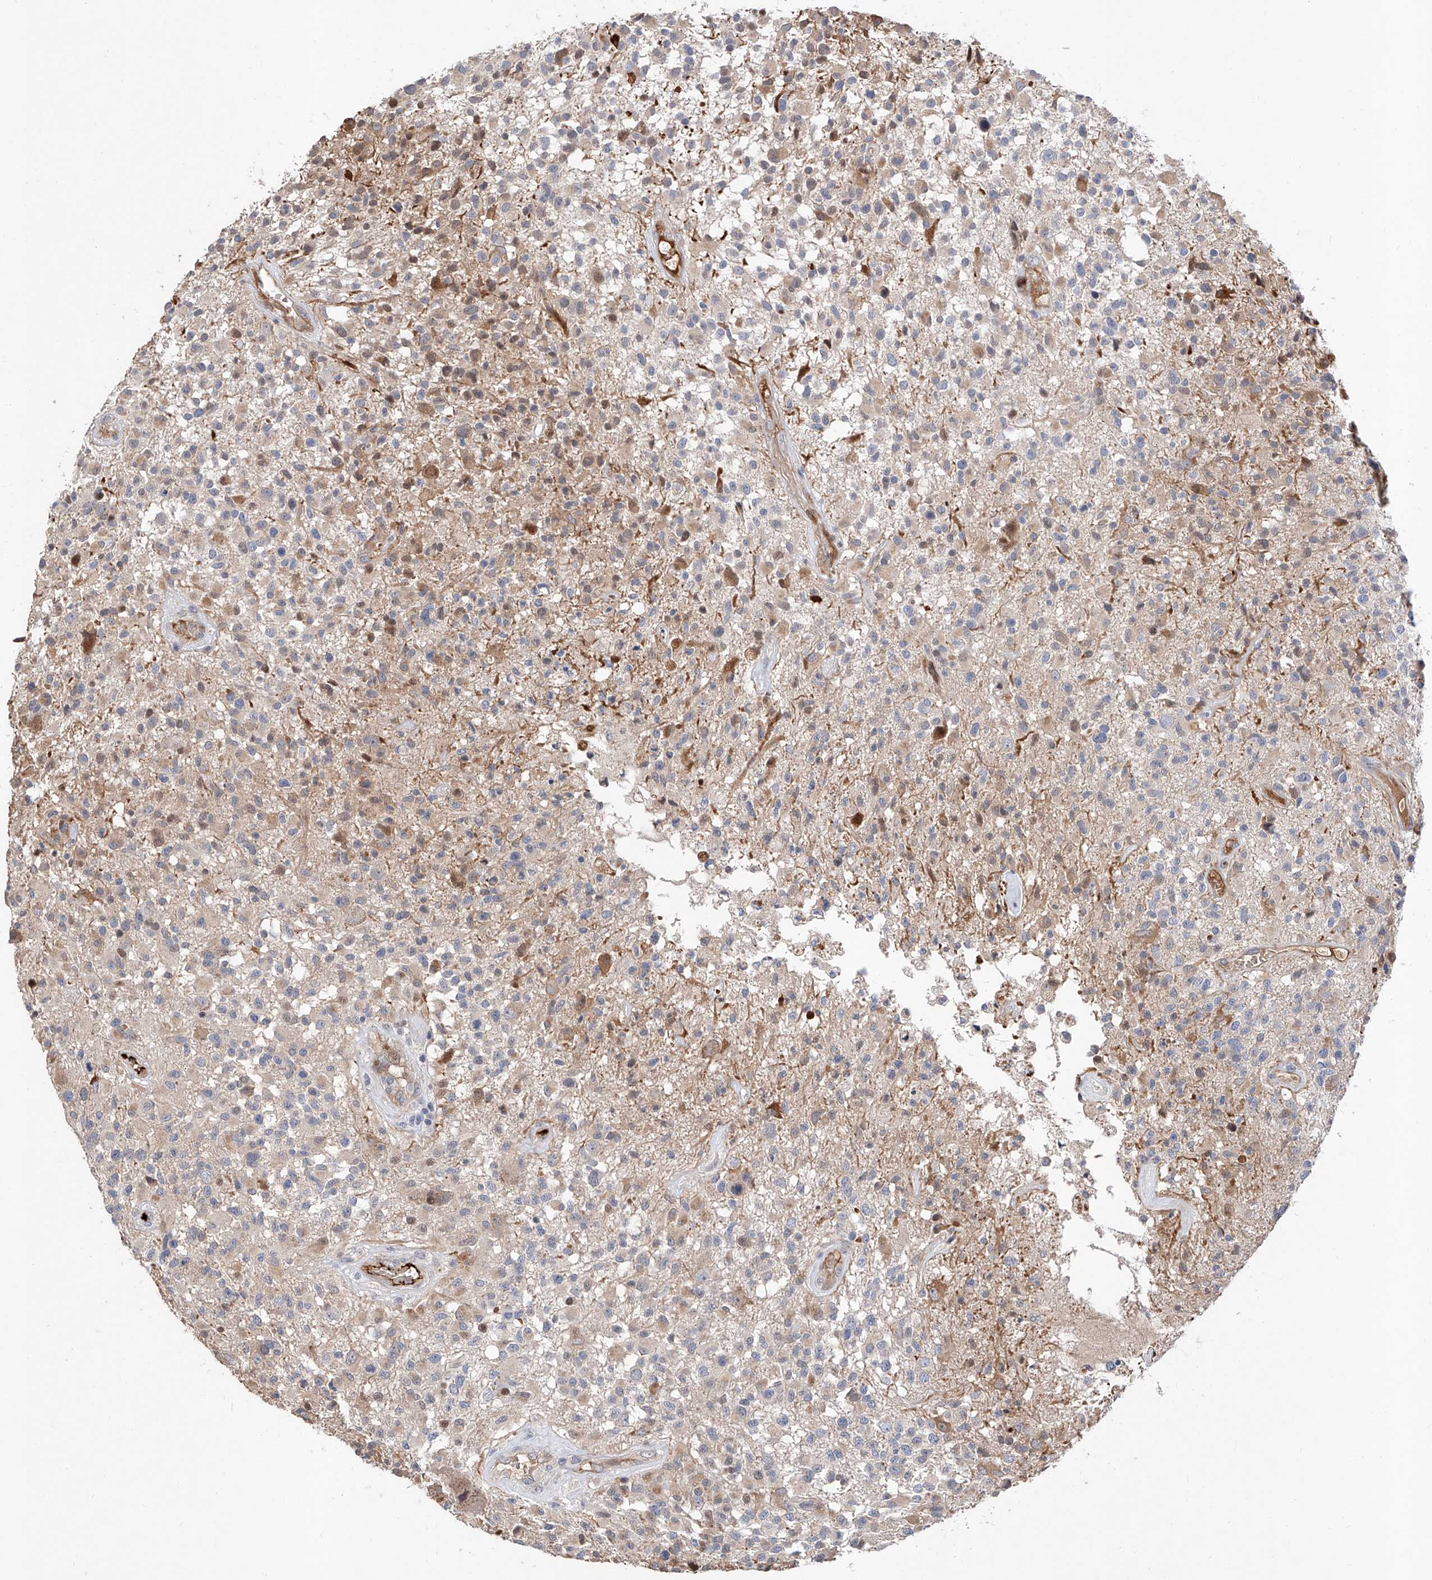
{"staining": {"intensity": "negative", "quantity": "none", "location": "none"}, "tissue": "glioma", "cell_type": "Tumor cells", "image_type": "cancer", "snomed": [{"axis": "morphology", "description": "Glioma, malignant, High grade"}, {"axis": "morphology", "description": "Glioblastoma, NOS"}, {"axis": "topography", "description": "Brain"}], "caption": "Image shows no significant protein staining in tumor cells of glioma.", "gene": "FUCA2", "patient": {"sex": "male", "age": 60}}